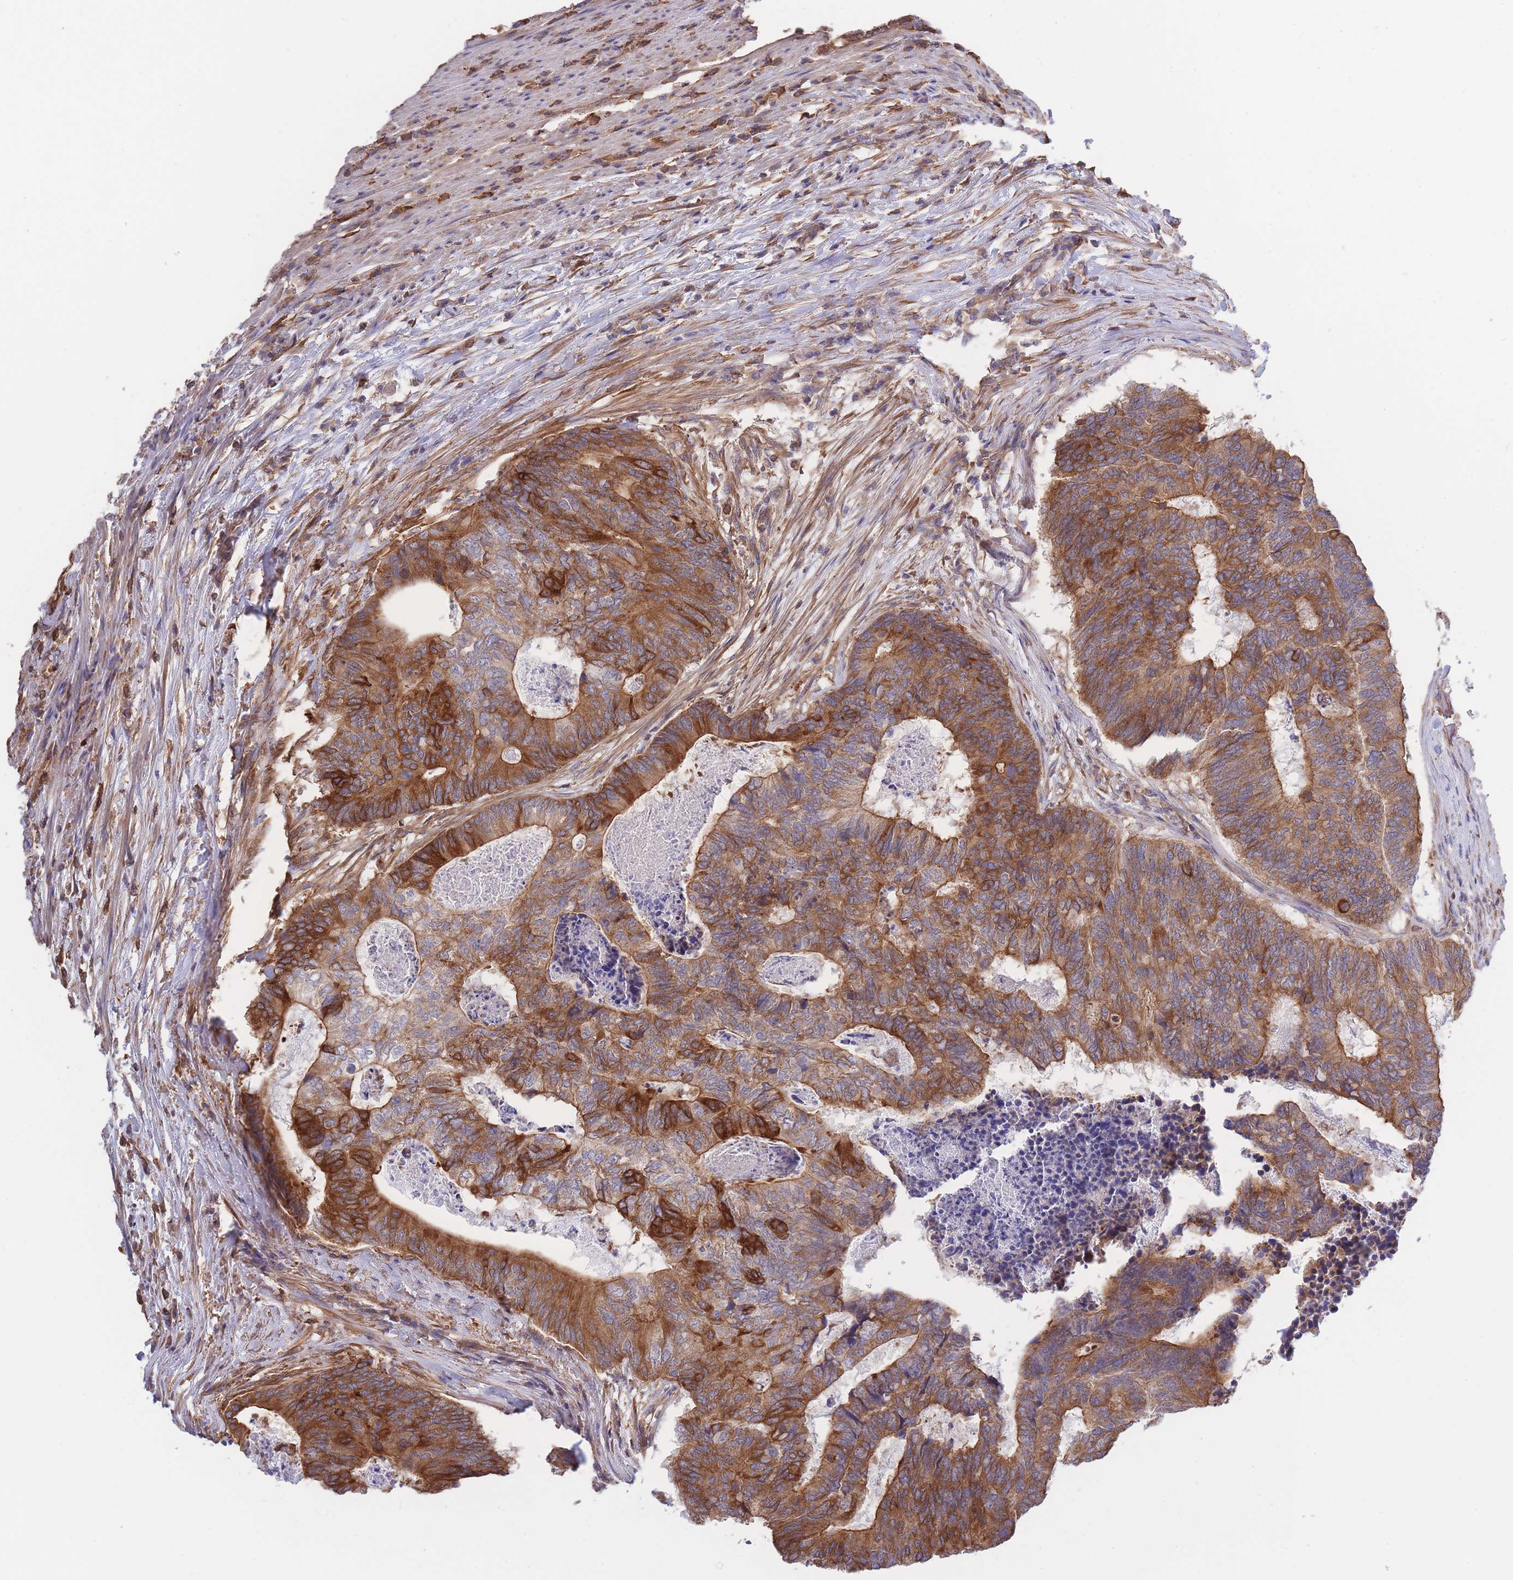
{"staining": {"intensity": "strong", "quantity": ">75%", "location": "cytoplasmic/membranous"}, "tissue": "colorectal cancer", "cell_type": "Tumor cells", "image_type": "cancer", "snomed": [{"axis": "morphology", "description": "Adenocarcinoma, NOS"}, {"axis": "topography", "description": "Colon"}], "caption": "Colorectal adenocarcinoma stained with DAB (3,3'-diaminobenzidine) immunohistochemistry (IHC) demonstrates high levels of strong cytoplasmic/membranous expression in about >75% of tumor cells.", "gene": "LRRN4CL", "patient": {"sex": "female", "age": 67}}